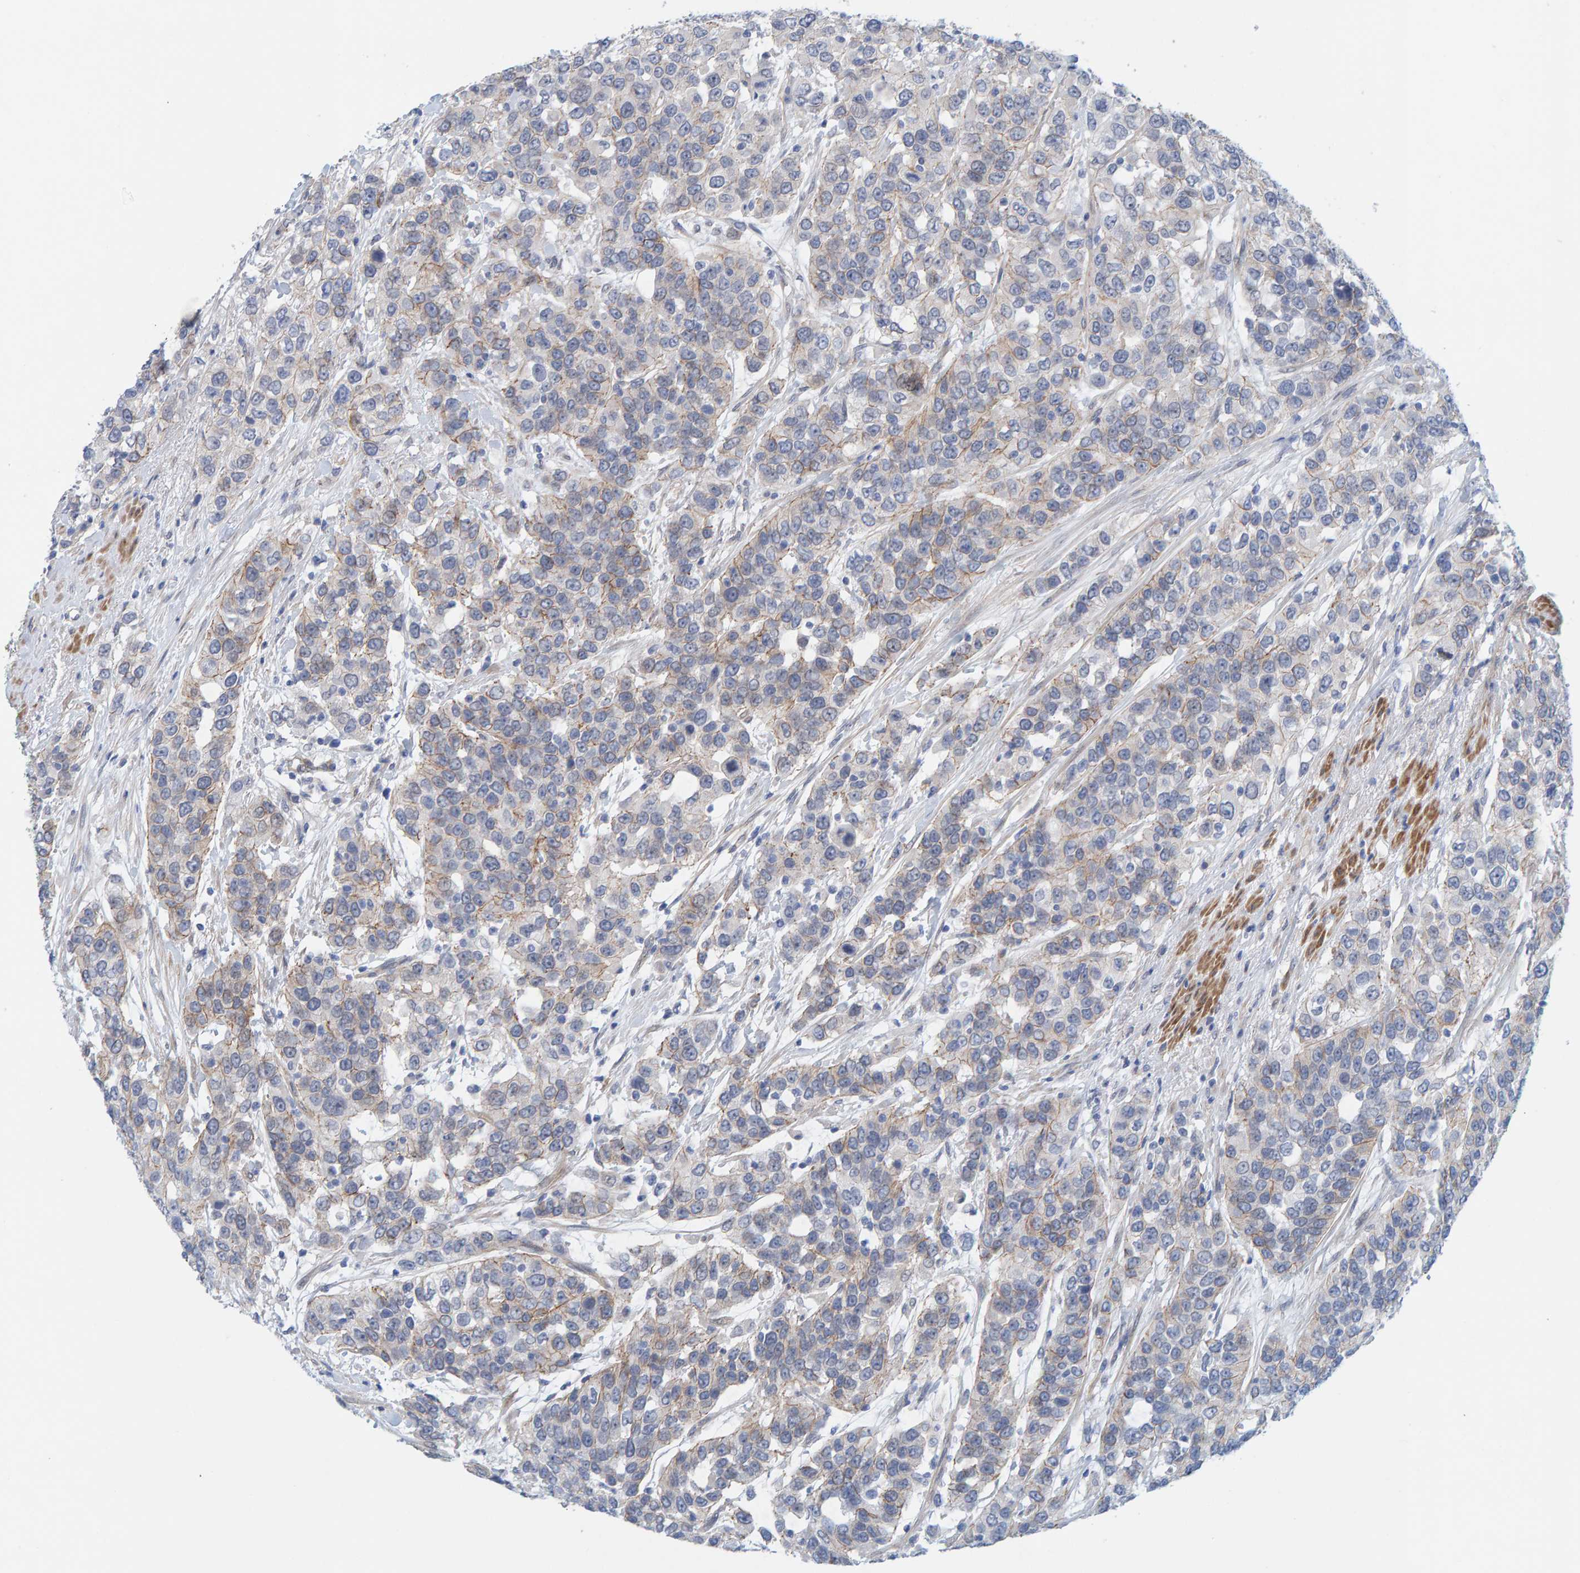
{"staining": {"intensity": "negative", "quantity": "none", "location": "none"}, "tissue": "urothelial cancer", "cell_type": "Tumor cells", "image_type": "cancer", "snomed": [{"axis": "morphology", "description": "Urothelial carcinoma, High grade"}, {"axis": "topography", "description": "Urinary bladder"}], "caption": "The histopathology image exhibits no staining of tumor cells in urothelial carcinoma (high-grade).", "gene": "KRBA2", "patient": {"sex": "female", "age": 80}}